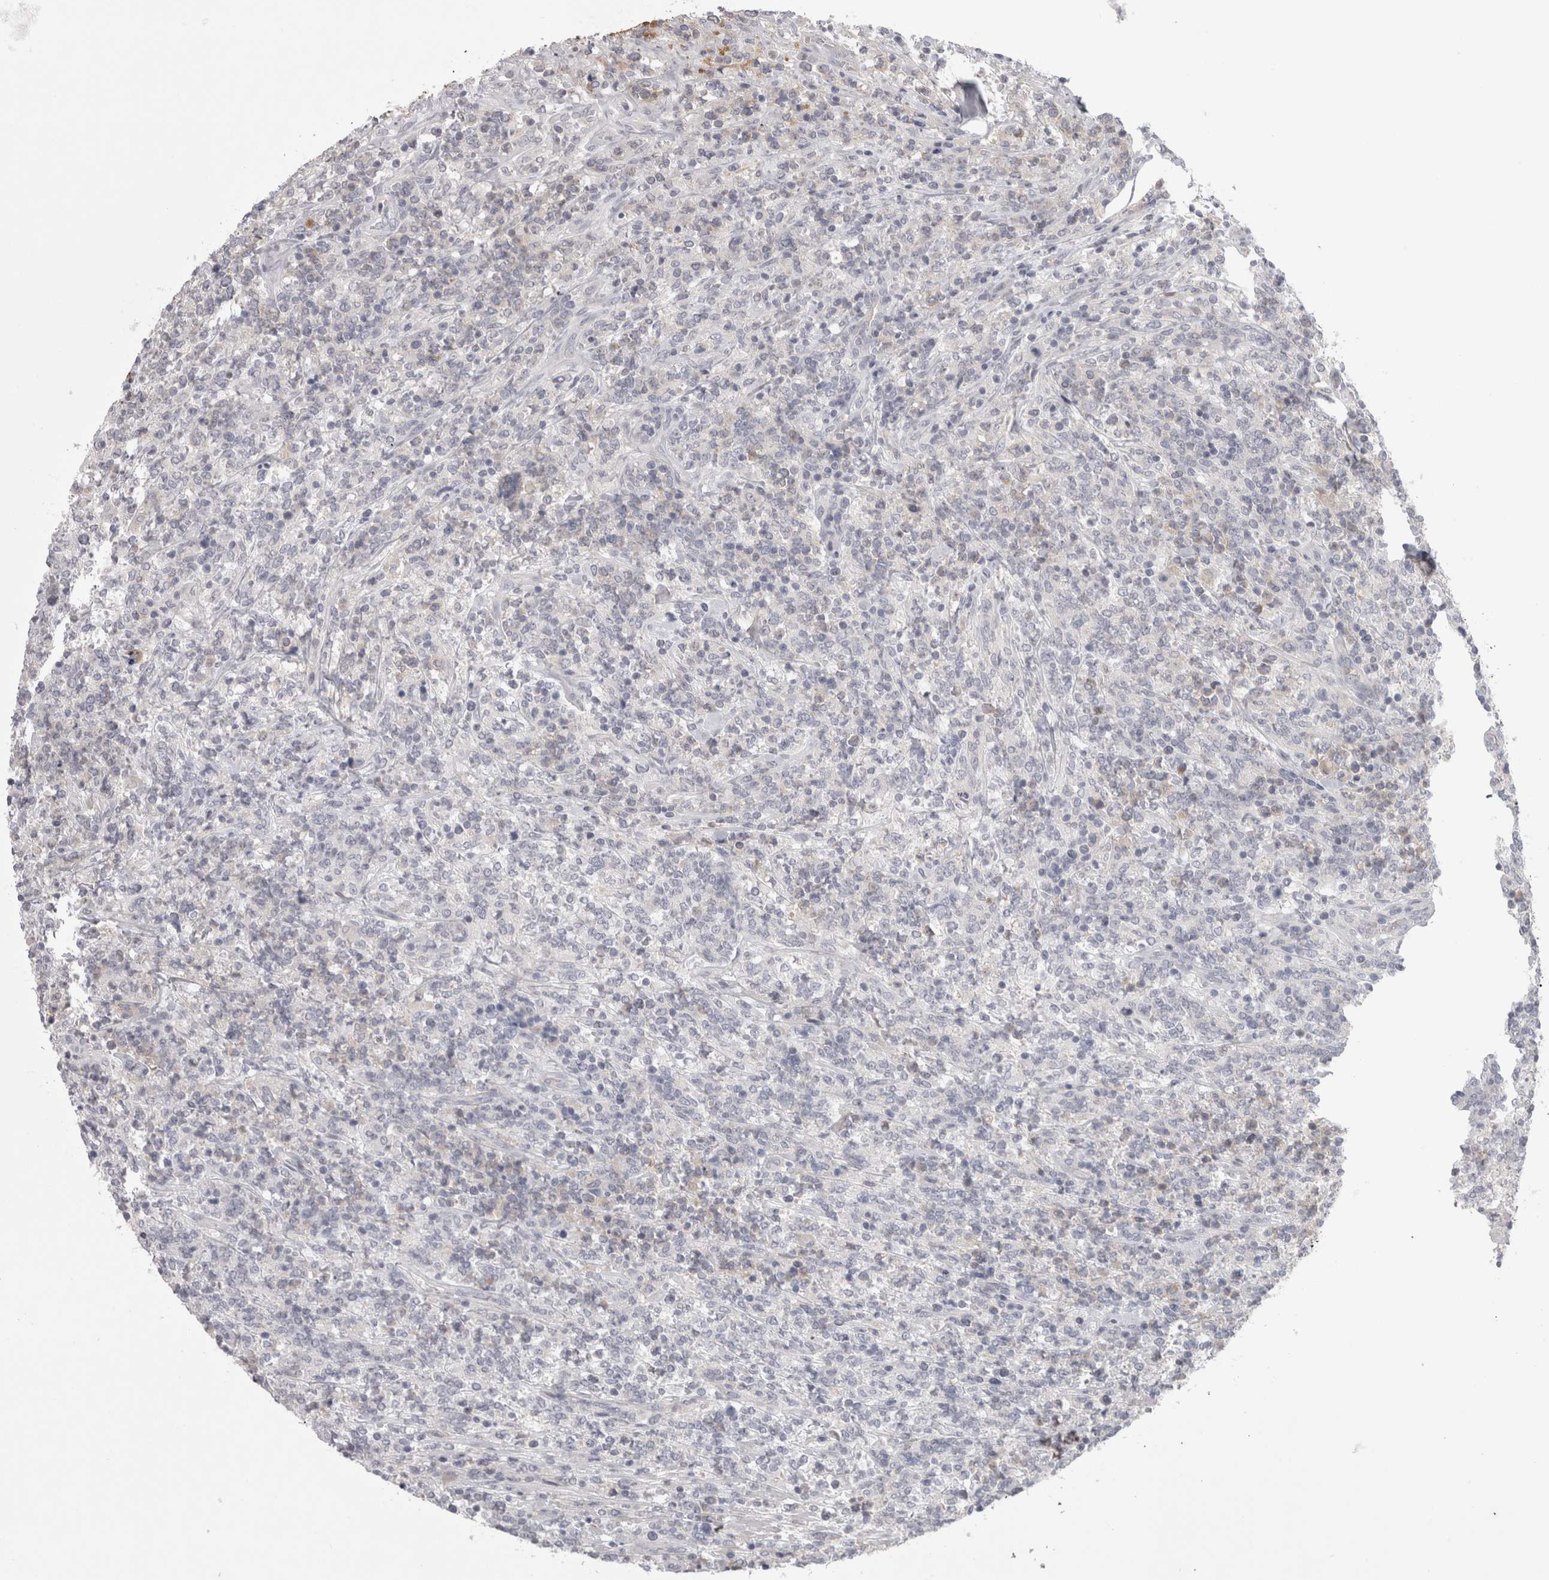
{"staining": {"intensity": "negative", "quantity": "none", "location": "none"}, "tissue": "lymphoma", "cell_type": "Tumor cells", "image_type": "cancer", "snomed": [{"axis": "morphology", "description": "Malignant lymphoma, non-Hodgkin's type, High grade"}, {"axis": "topography", "description": "Soft tissue"}], "caption": "Protein analysis of lymphoma displays no significant positivity in tumor cells.", "gene": "SAA4", "patient": {"sex": "male", "age": 18}}